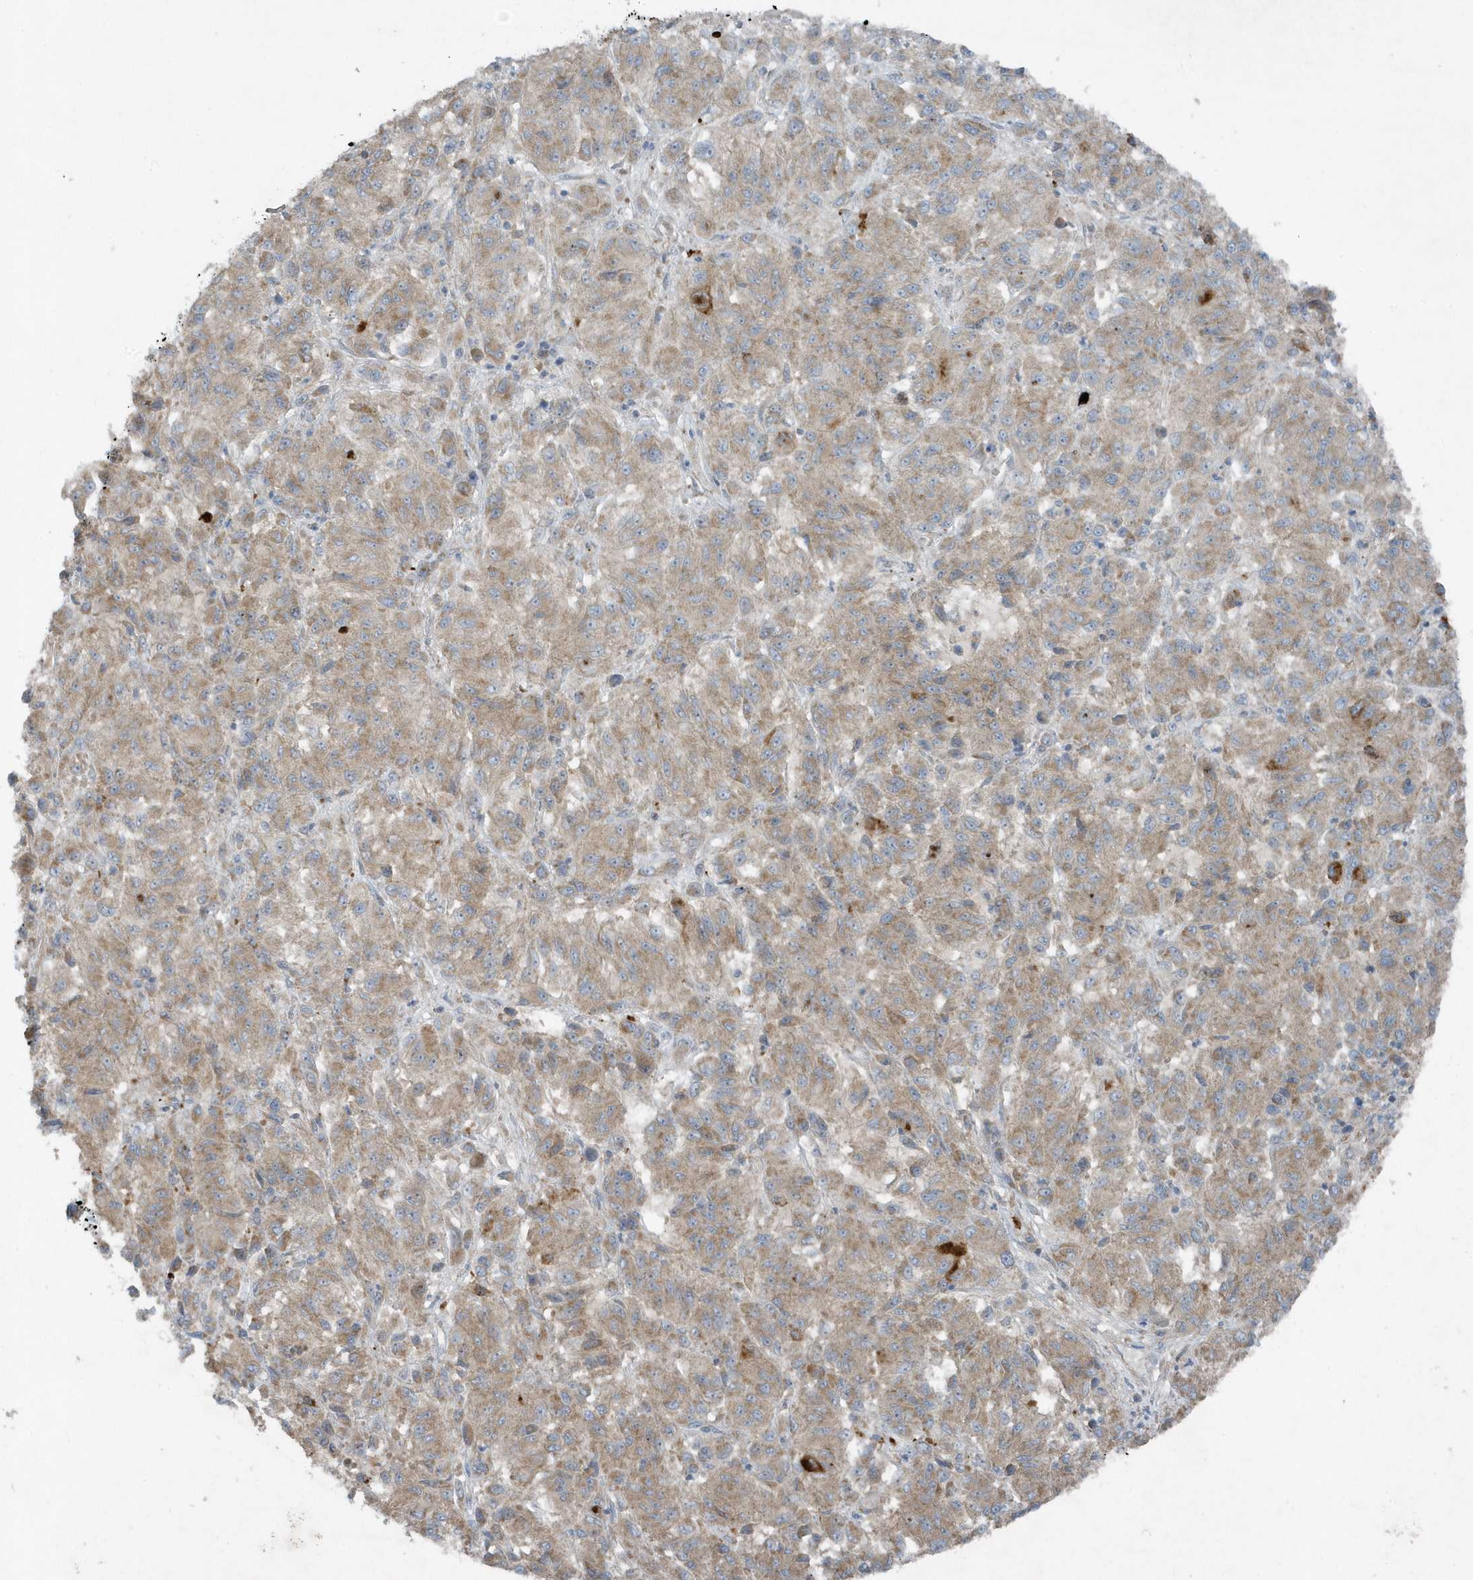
{"staining": {"intensity": "weak", "quantity": ">75%", "location": "cytoplasmic/membranous"}, "tissue": "melanoma", "cell_type": "Tumor cells", "image_type": "cancer", "snomed": [{"axis": "morphology", "description": "Malignant melanoma, Metastatic site"}, {"axis": "topography", "description": "Lung"}], "caption": "An immunohistochemistry micrograph of tumor tissue is shown. Protein staining in brown highlights weak cytoplasmic/membranous positivity in malignant melanoma (metastatic site) within tumor cells.", "gene": "SLC38A2", "patient": {"sex": "male", "age": 64}}